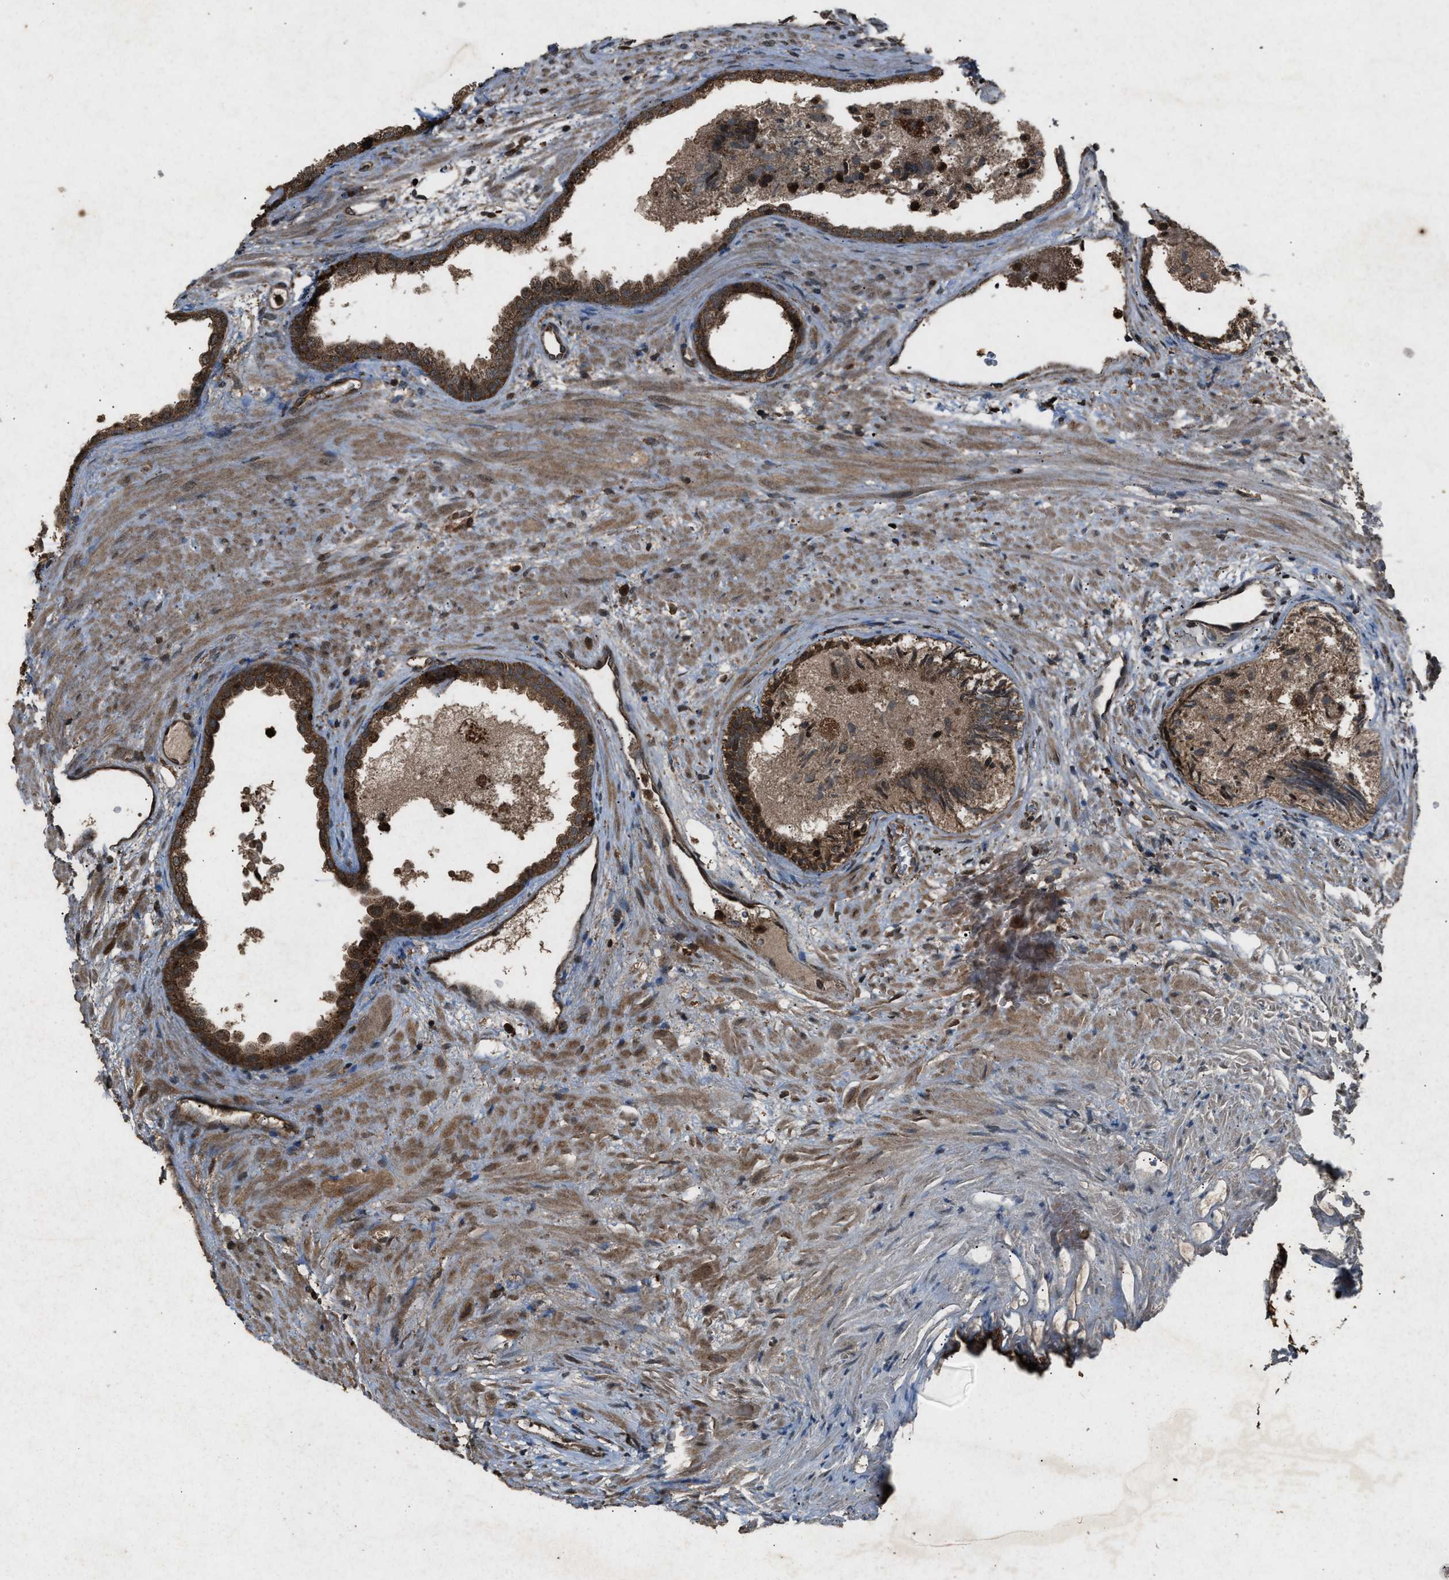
{"staining": {"intensity": "moderate", "quantity": ">75%", "location": "cytoplasmic/membranous"}, "tissue": "prostate", "cell_type": "Glandular cells", "image_type": "normal", "snomed": [{"axis": "morphology", "description": "Normal tissue, NOS"}, {"axis": "topography", "description": "Prostate"}], "caption": "Immunohistochemistry (IHC) (DAB) staining of unremarkable human prostate shows moderate cytoplasmic/membranous protein staining in about >75% of glandular cells. The staining is performed using DAB (3,3'-diaminobenzidine) brown chromogen to label protein expression. The nuclei are counter-stained blue using hematoxylin.", "gene": "OAS1", "patient": {"sex": "male", "age": 76}}